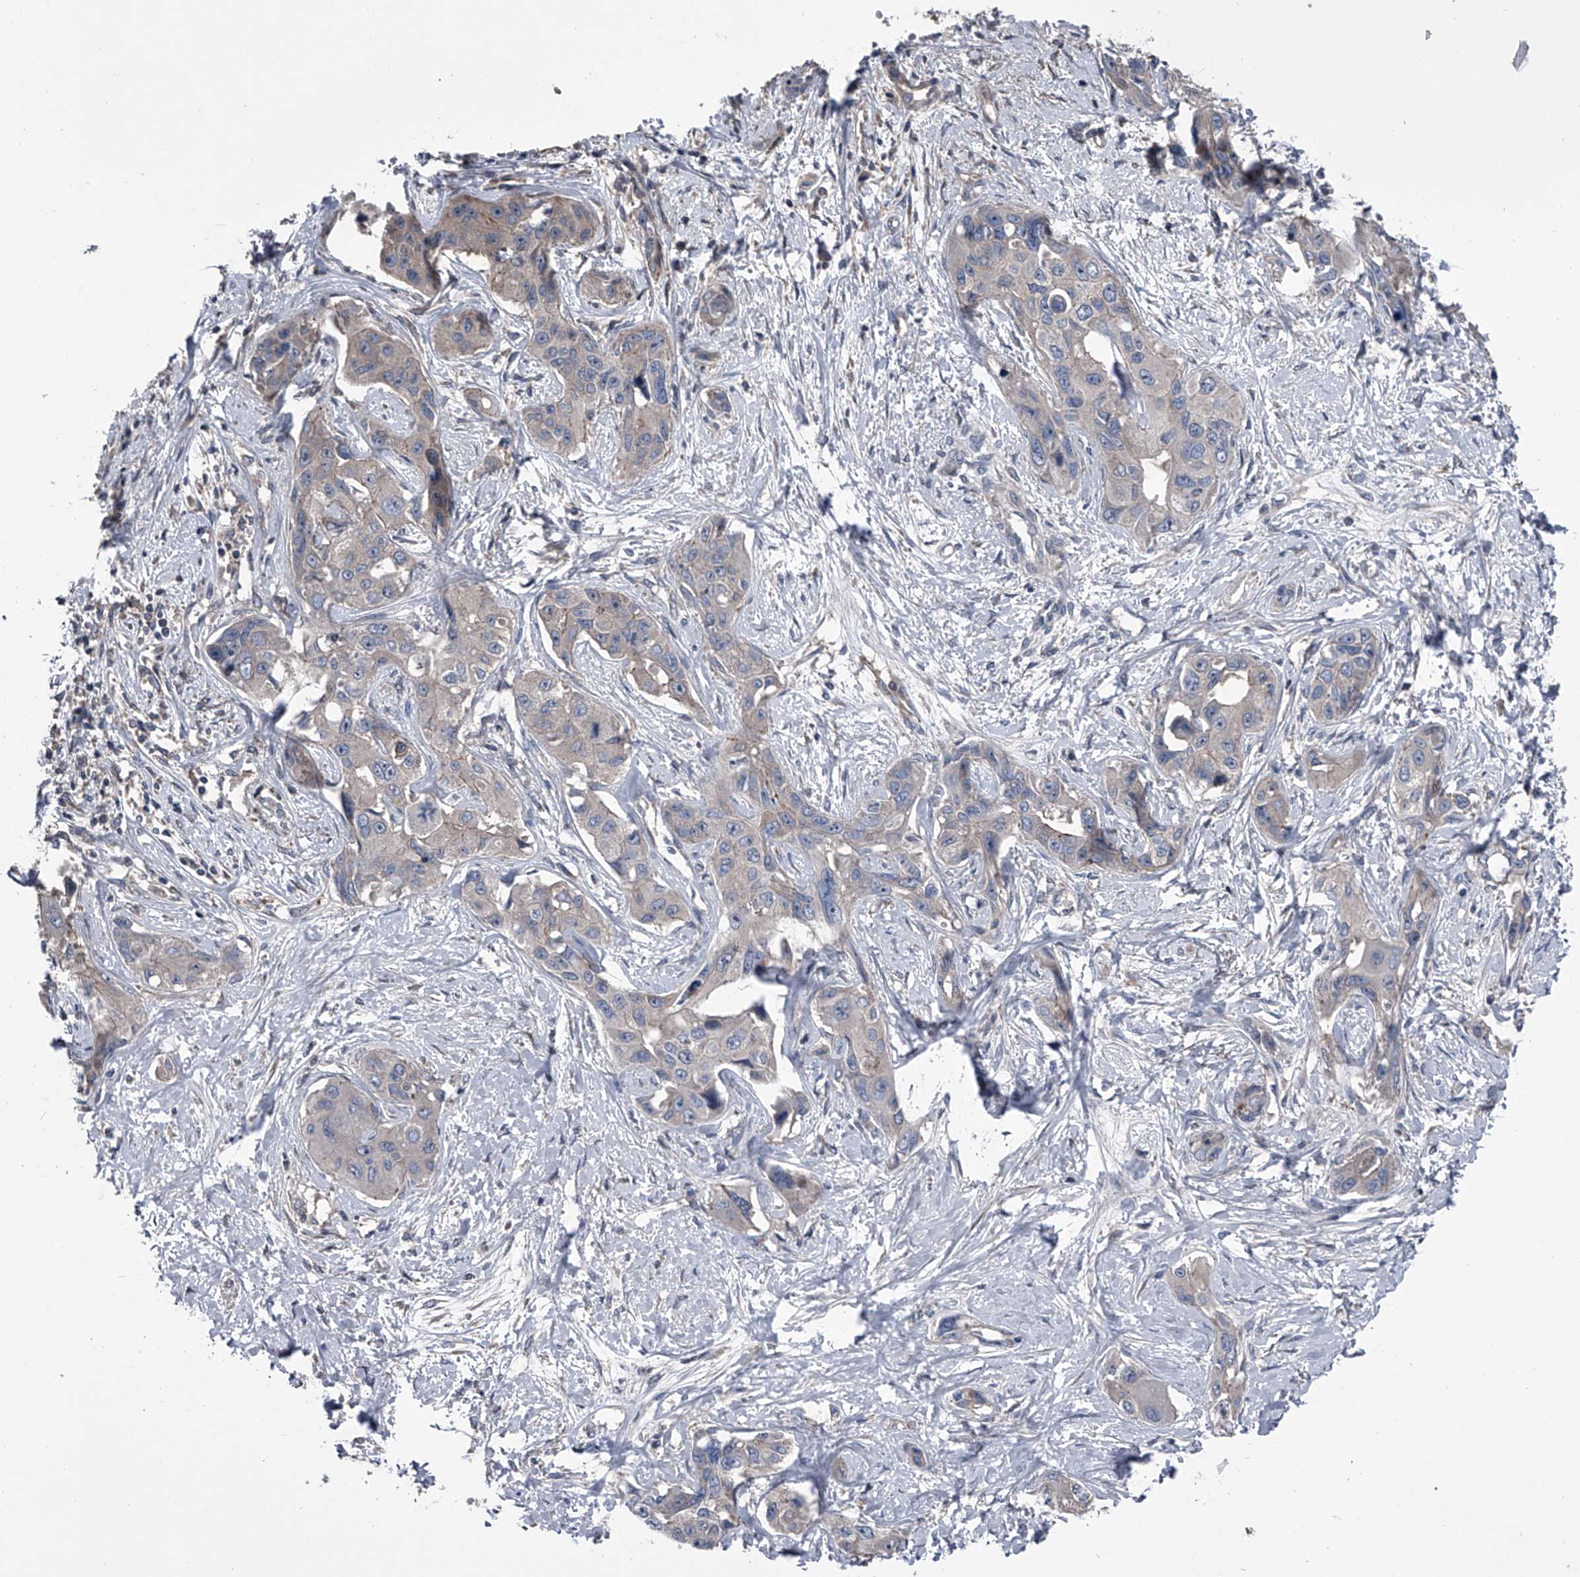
{"staining": {"intensity": "negative", "quantity": "none", "location": "none"}, "tissue": "liver cancer", "cell_type": "Tumor cells", "image_type": "cancer", "snomed": [{"axis": "morphology", "description": "Cholangiocarcinoma"}, {"axis": "topography", "description": "Liver"}], "caption": "A micrograph of liver cholangiocarcinoma stained for a protein demonstrates no brown staining in tumor cells. (DAB (3,3'-diaminobenzidine) immunohistochemistry (IHC), high magnification).", "gene": "PIP5K1A", "patient": {"sex": "male", "age": 59}}